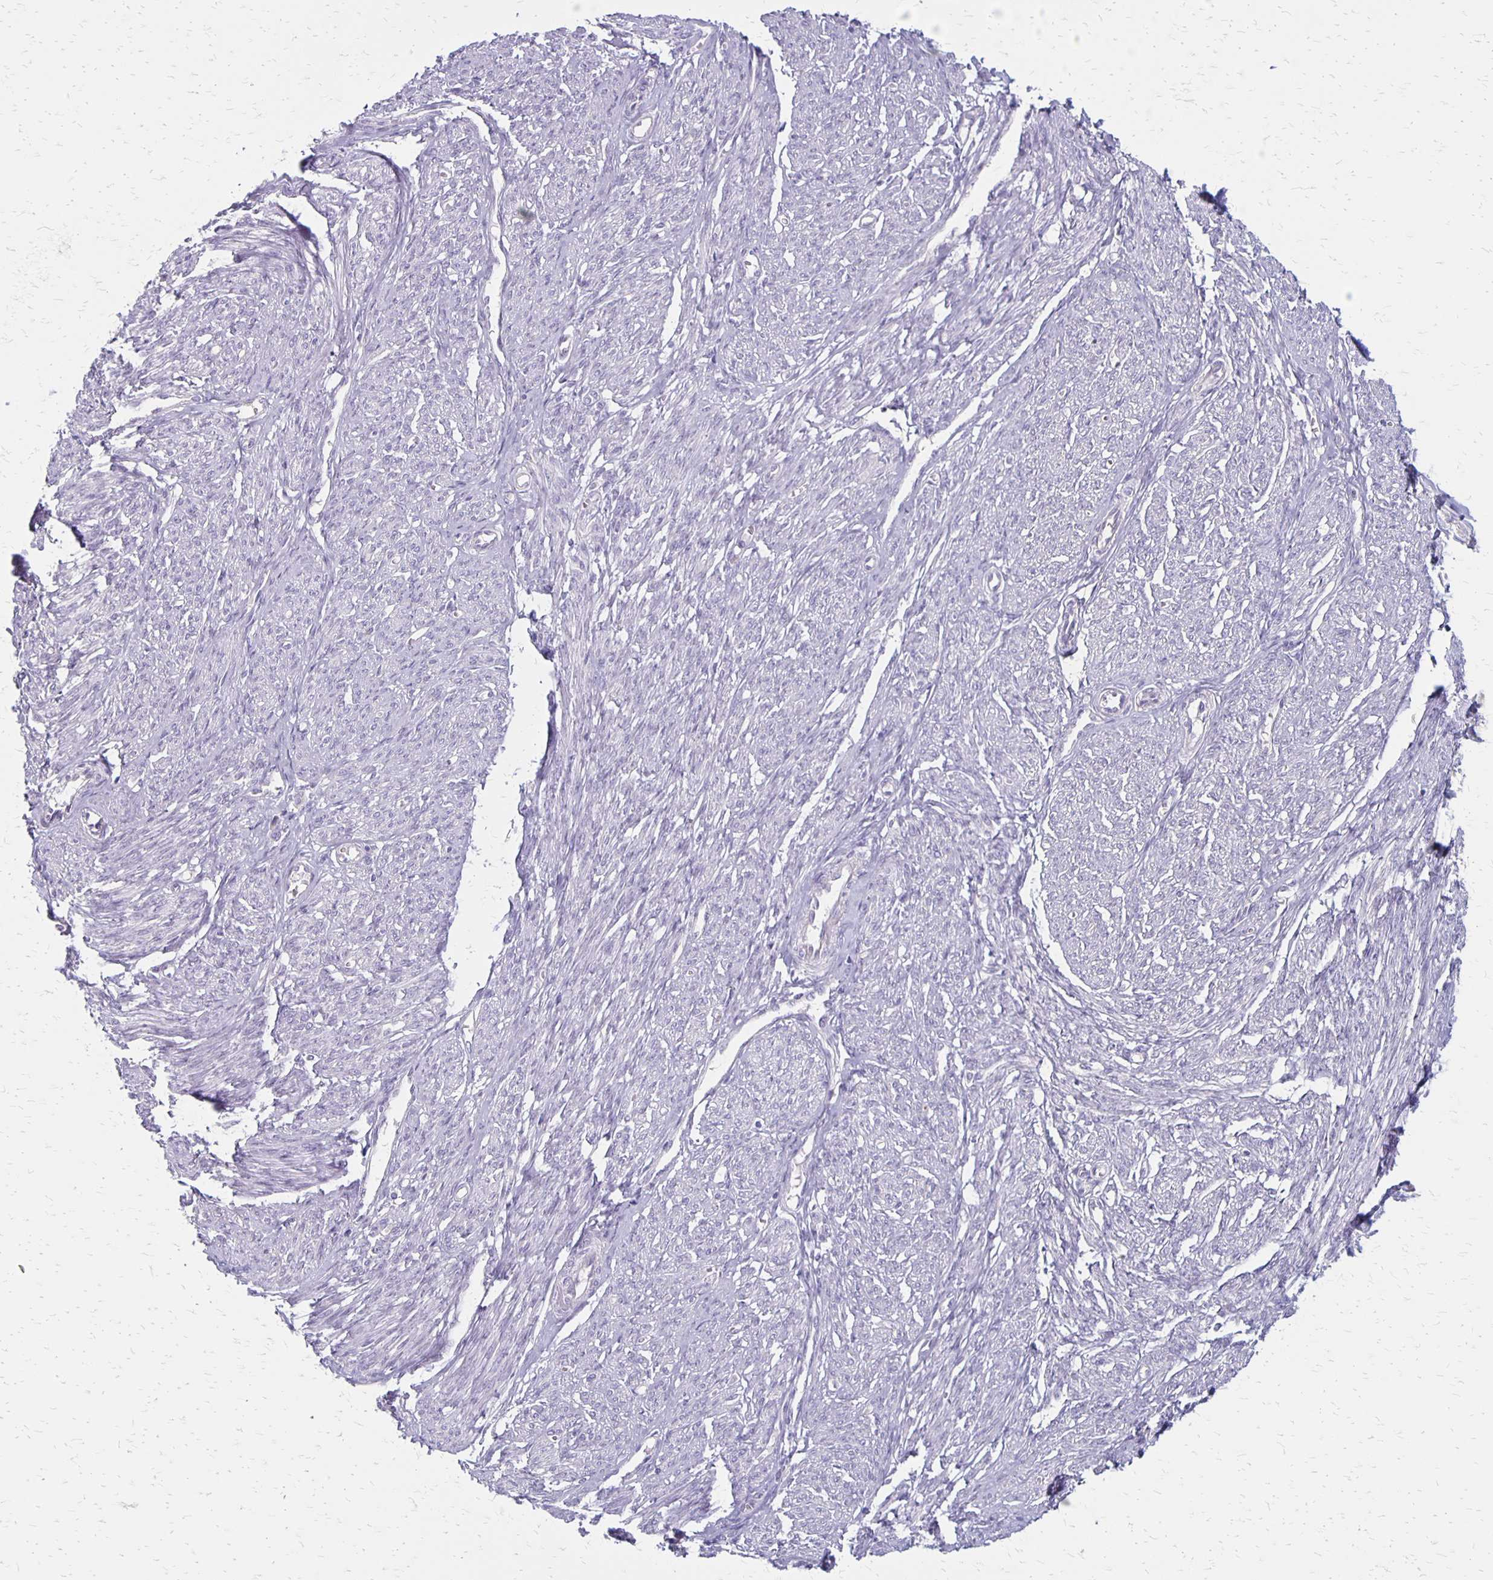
{"staining": {"intensity": "negative", "quantity": "none", "location": "none"}, "tissue": "smooth muscle", "cell_type": "Smooth muscle cells", "image_type": "normal", "snomed": [{"axis": "morphology", "description": "Normal tissue, NOS"}, {"axis": "topography", "description": "Smooth muscle"}], "caption": "The image demonstrates no significant staining in smooth muscle cells of smooth muscle. (DAB (3,3'-diaminobenzidine) IHC, high magnification).", "gene": "HOMER1", "patient": {"sex": "female", "age": 65}}